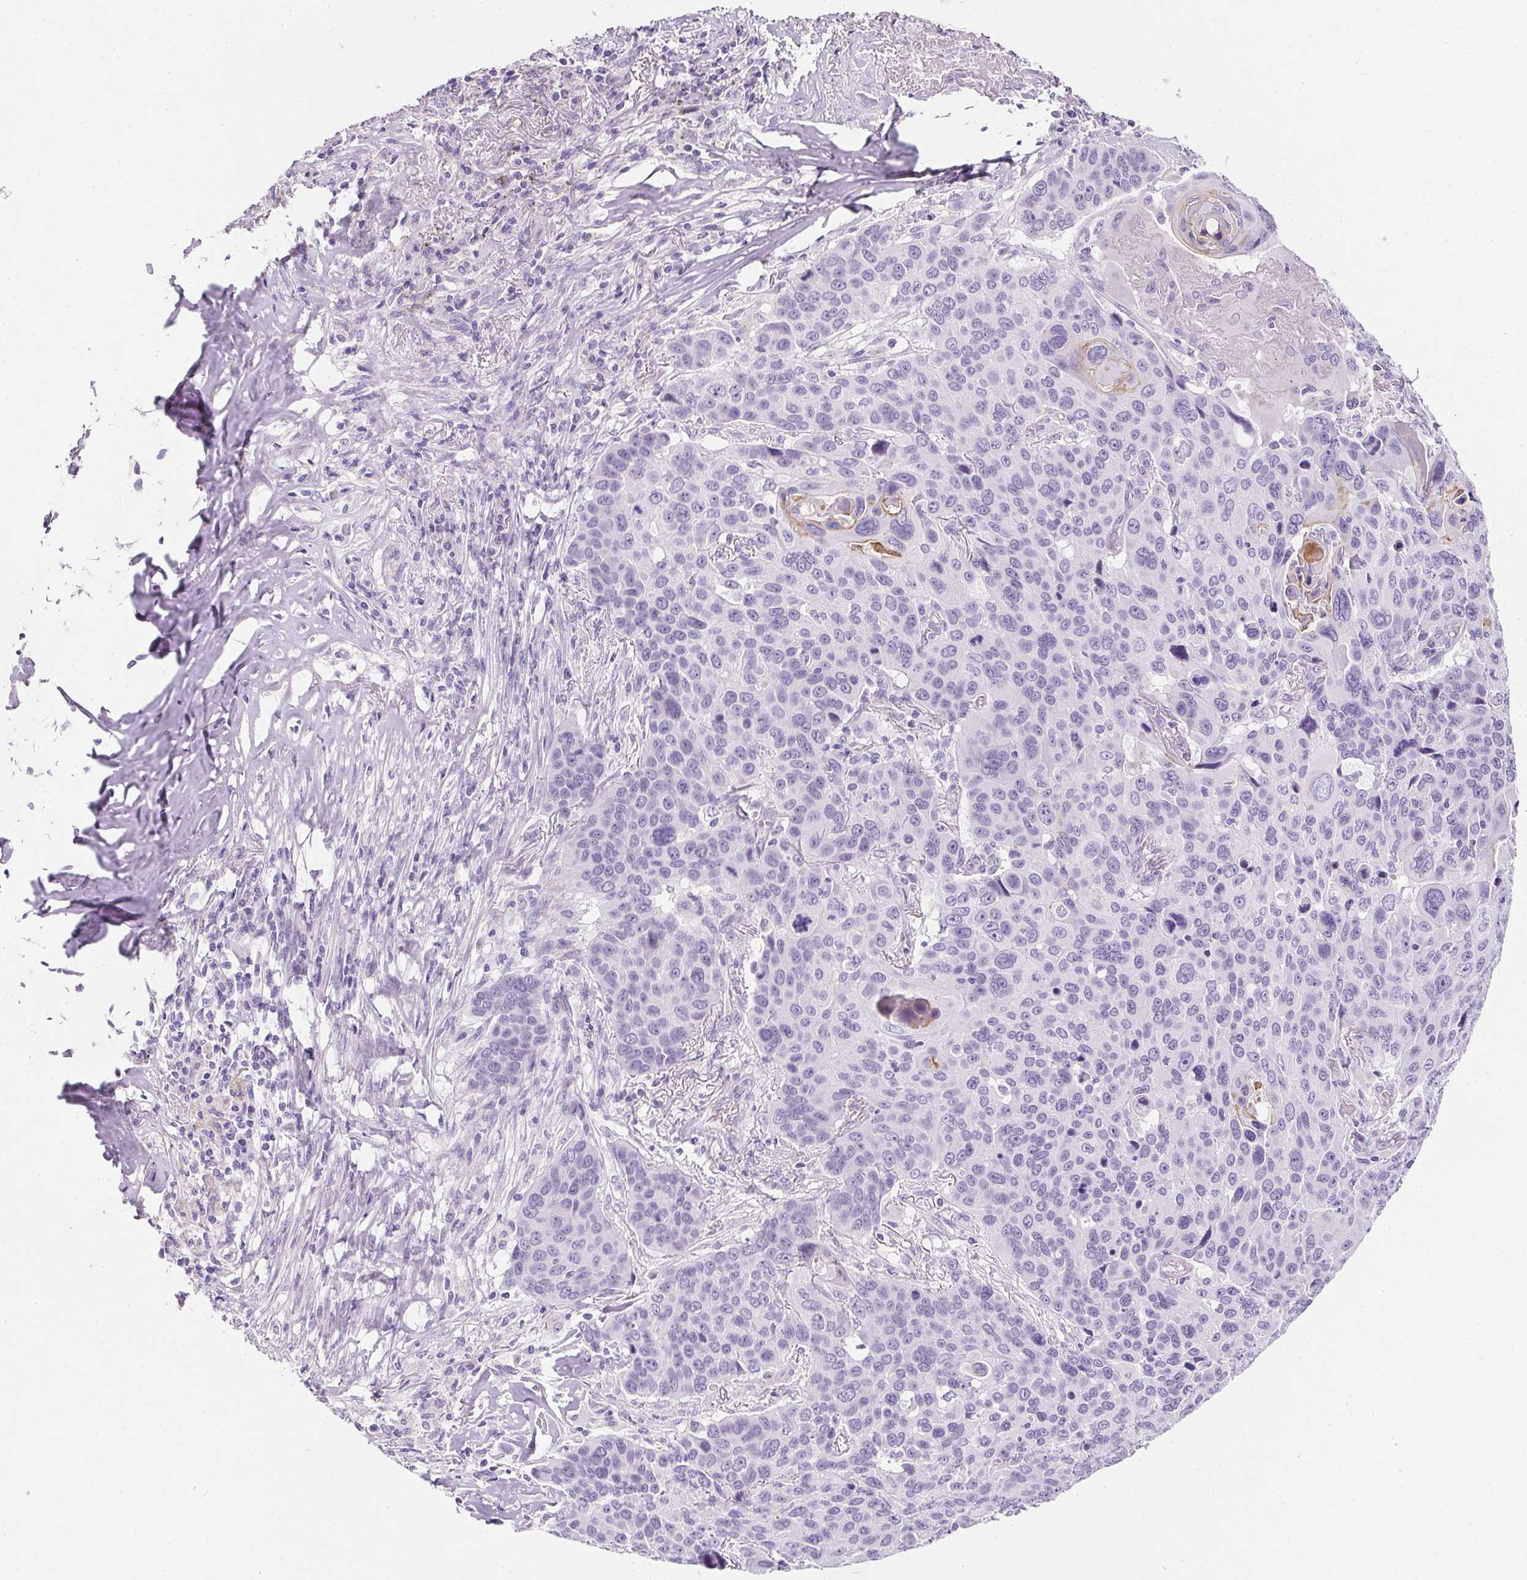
{"staining": {"intensity": "negative", "quantity": "none", "location": "none"}, "tissue": "lung cancer", "cell_type": "Tumor cells", "image_type": "cancer", "snomed": [{"axis": "morphology", "description": "Squamous cell carcinoma, NOS"}, {"axis": "topography", "description": "Lung"}], "caption": "An immunohistochemistry image of lung cancer (squamous cell carcinoma) is shown. There is no staining in tumor cells of lung cancer (squamous cell carcinoma).", "gene": "AQP5", "patient": {"sex": "male", "age": 68}}